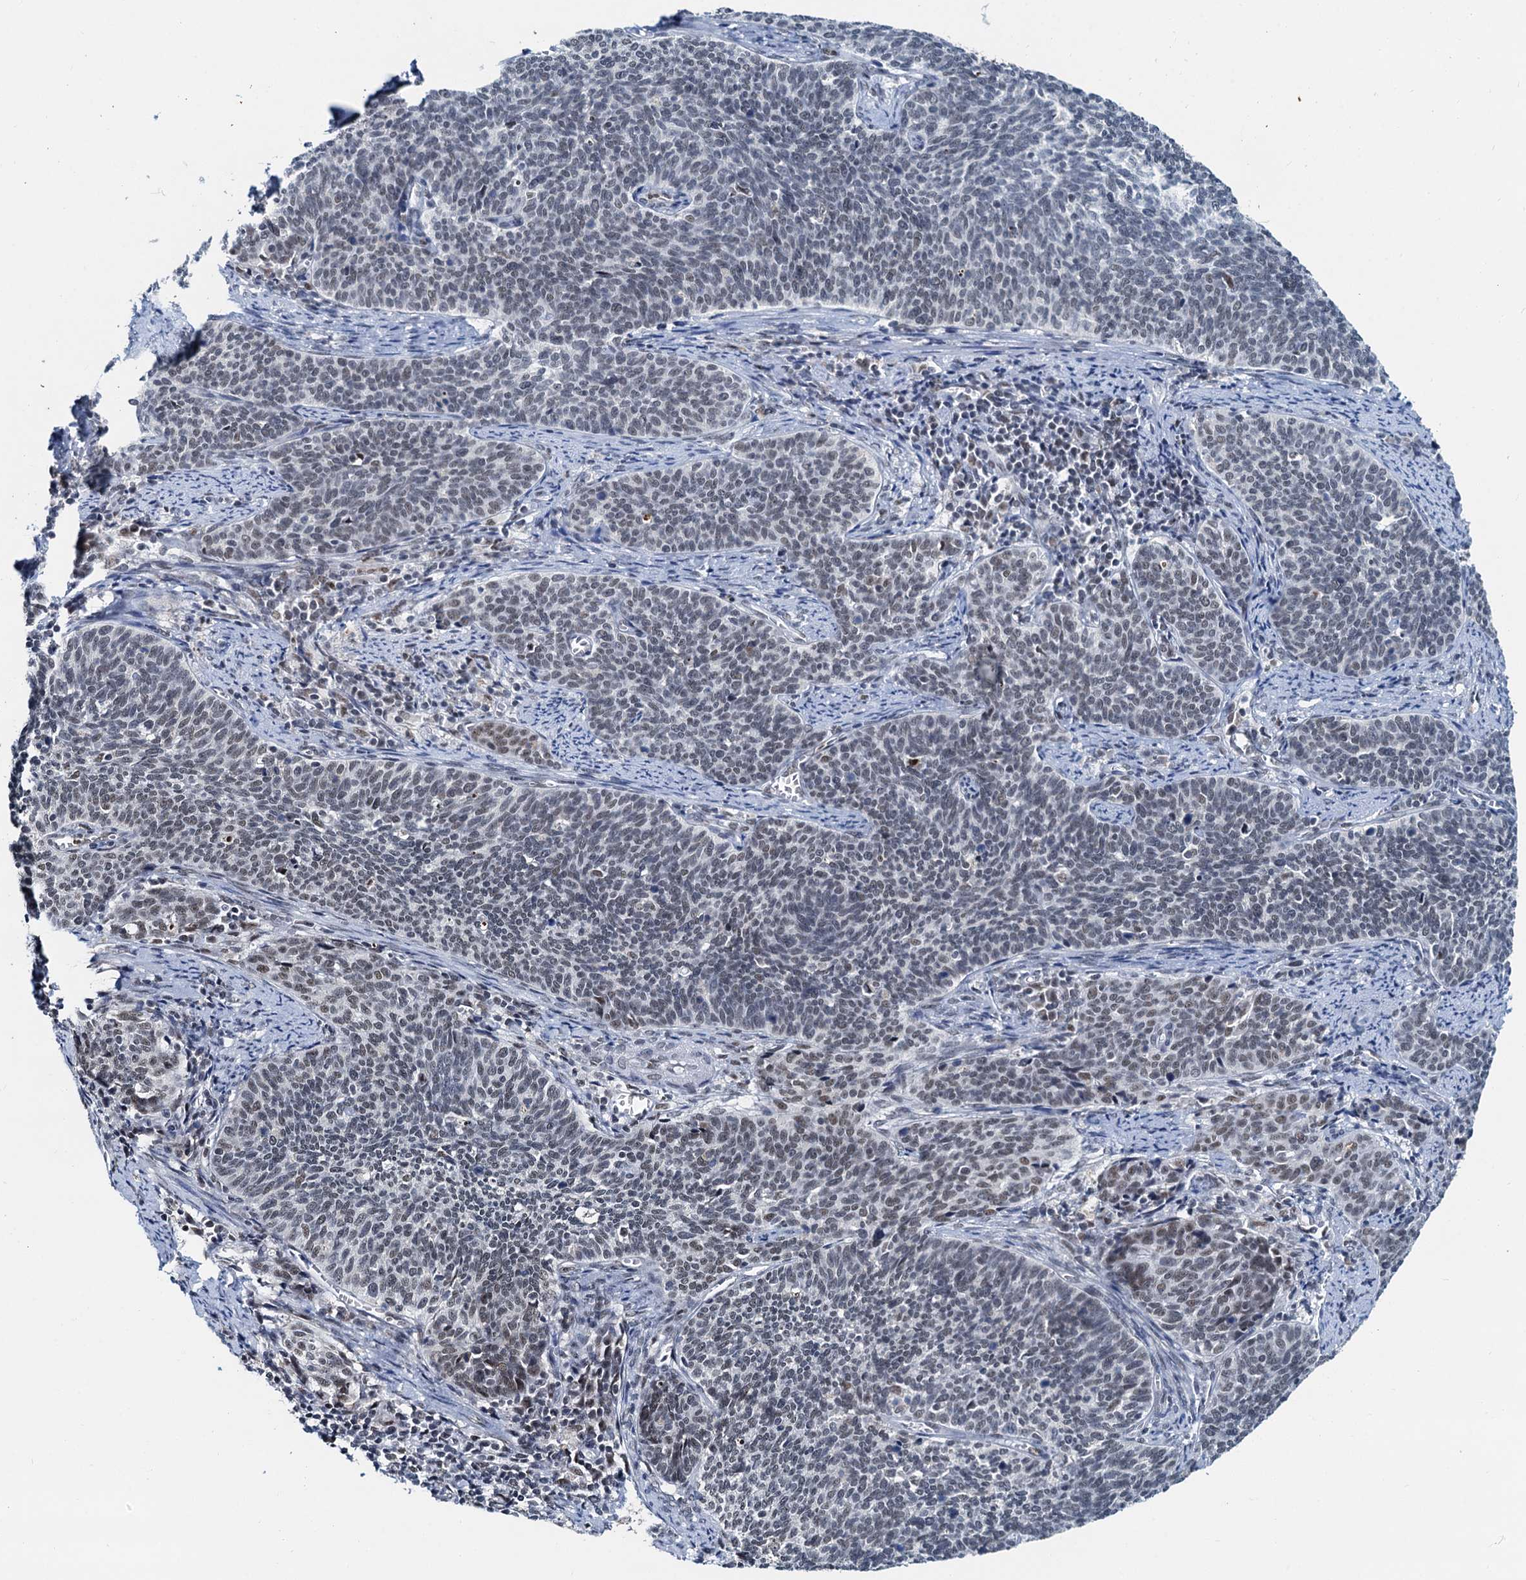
{"staining": {"intensity": "weak", "quantity": "25%-75%", "location": "nuclear"}, "tissue": "cervical cancer", "cell_type": "Tumor cells", "image_type": "cancer", "snomed": [{"axis": "morphology", "description": "Squamous cell carcinoma, NOS"}, {"axis": "topography", "description": "Cervix"}], "caption": "Protein expression analysis of human cervical squamous cell carcinoma reveals weak nuclear expression in about 25%-75% of tumor cells. Nuclei are stained in blue.", "gene": "SNRPD1", "patient": {"sex": "female", "age": 39}}